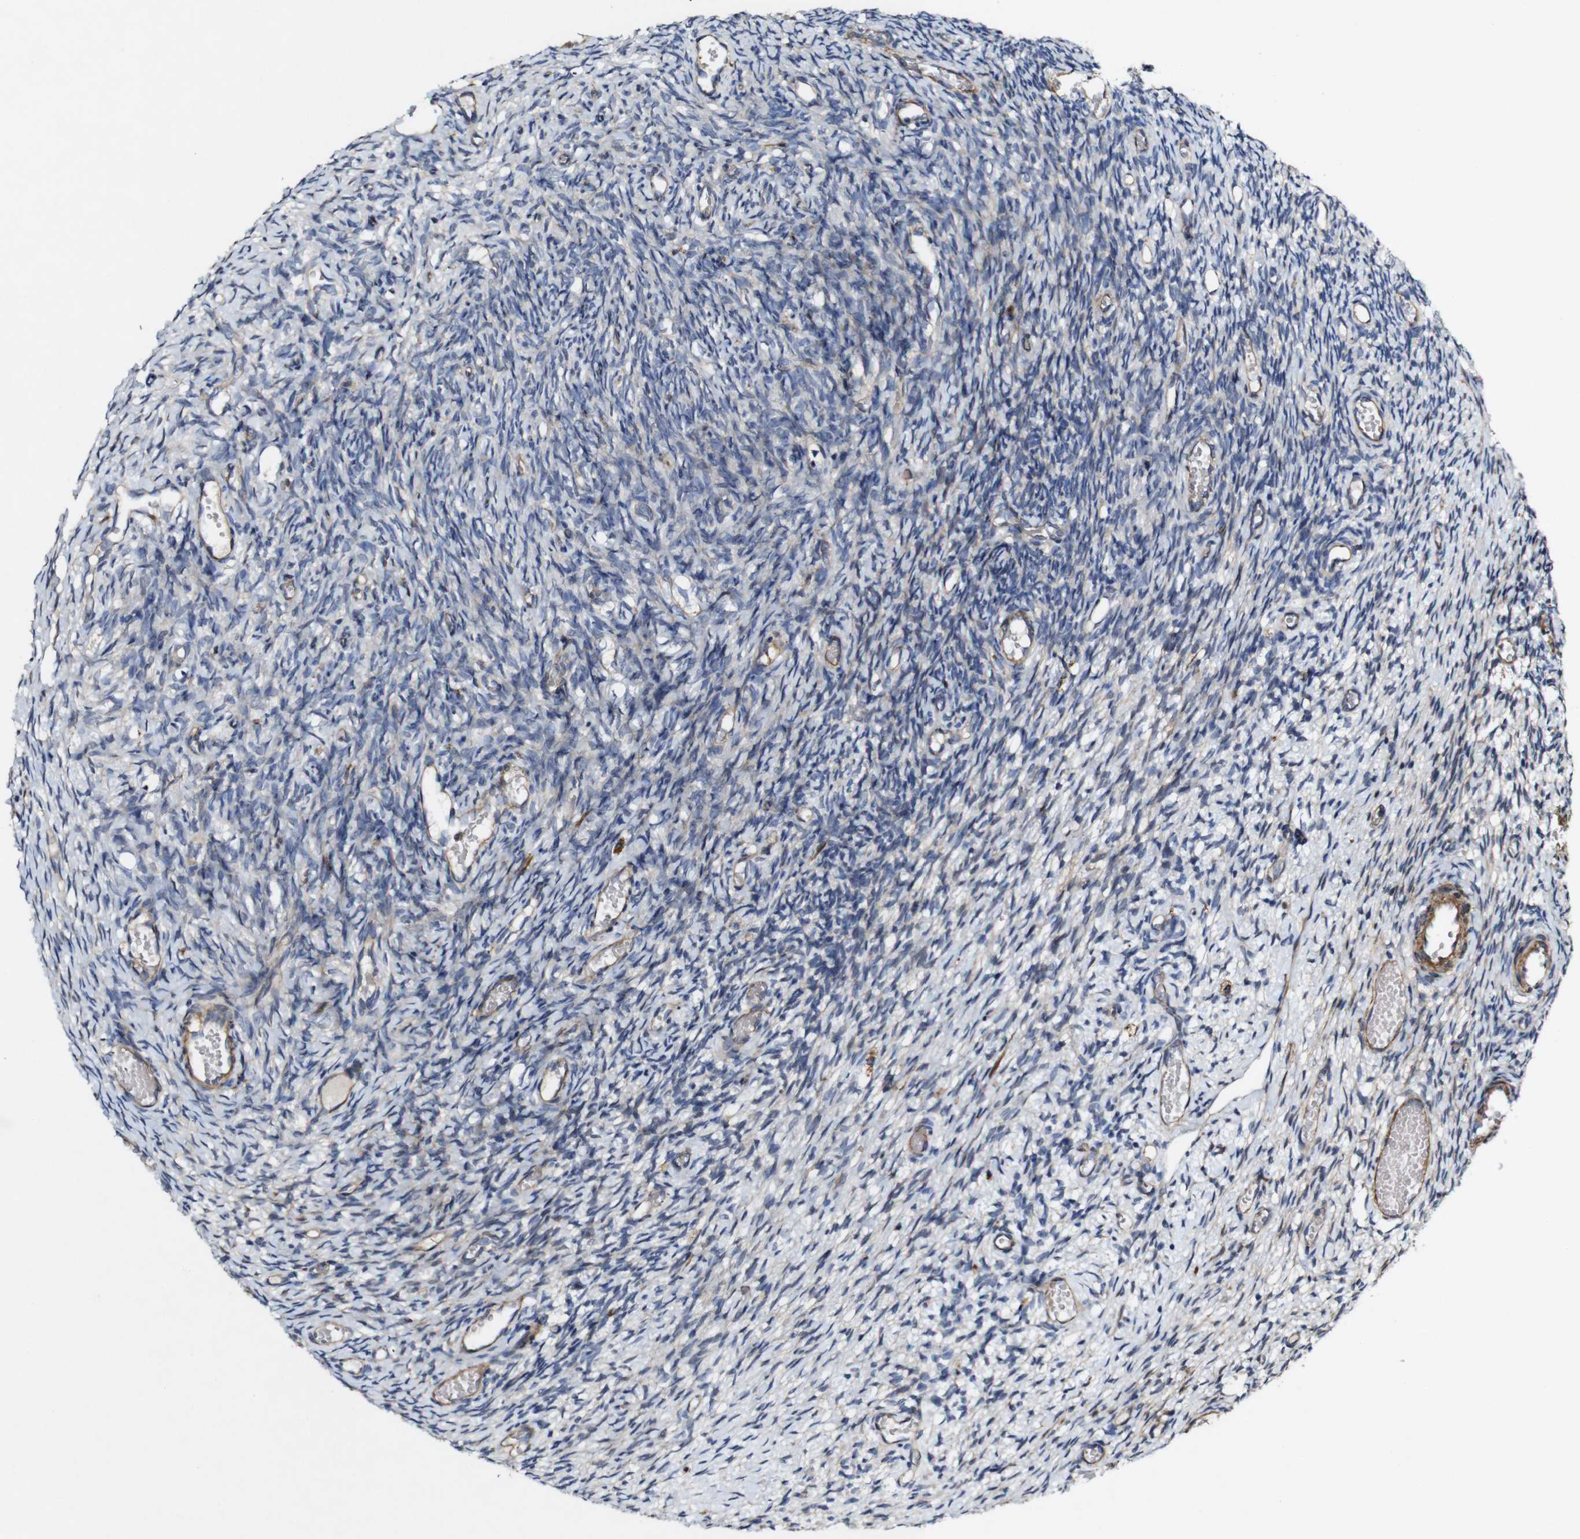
{"staining": {"intensity": "strong", "quantity": ">75%", "location": "cytoplasmic/membranous"}, "tissue": "ovary", "cell_type": "Follicle cells", "image_type": "normal", "snomed": [{"axis": "morphology", "description": "Normal tissue, NOS"}, {"axis": "topography", "description": "Ovary"}], "caption": "A photomicrograph of human ovary stained for a protein demonstrates strong cytoplasmic/membranous brown staining in follicle cells.", "gene": "GSDME", "patient": {"sex": "female", "age": 35}}